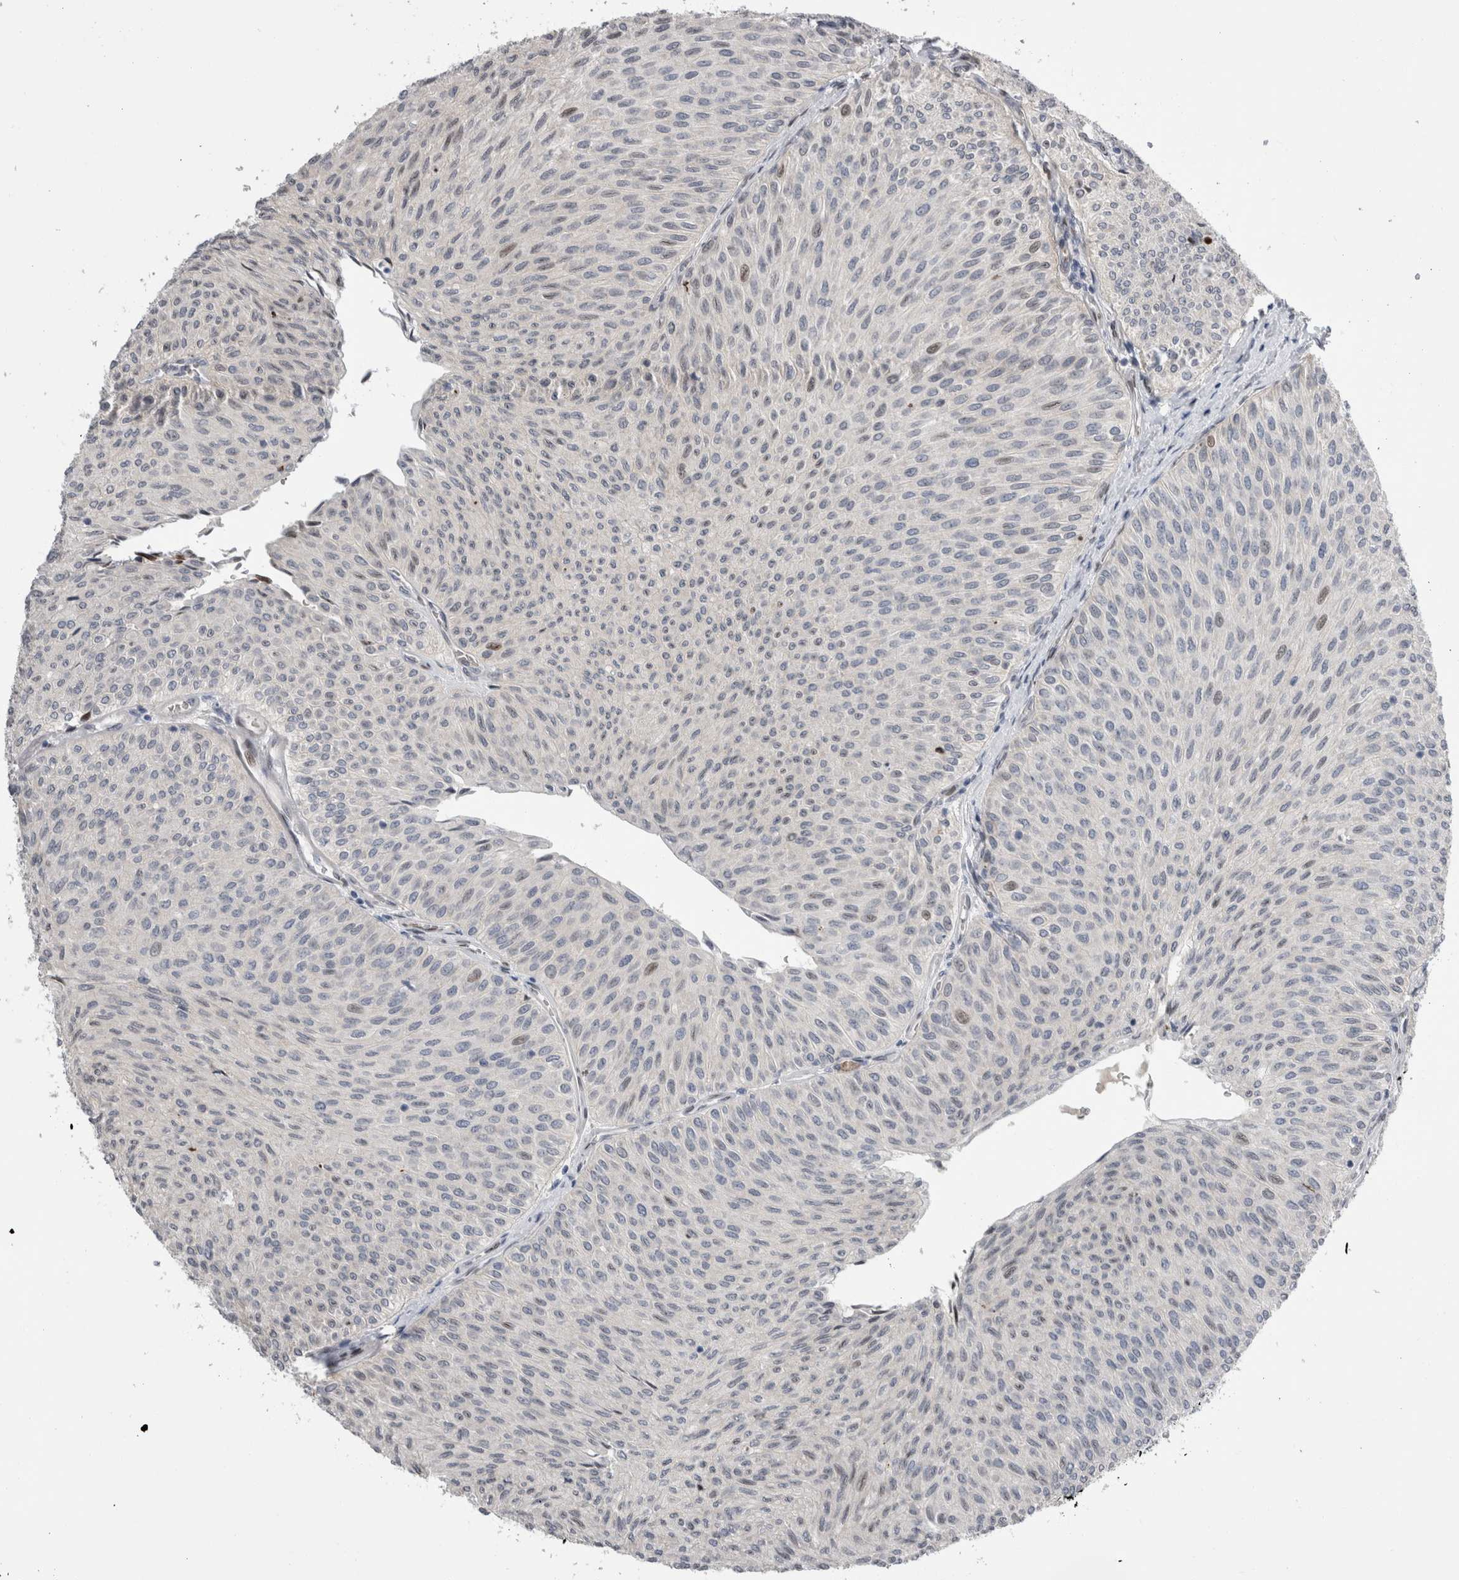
{"staining": {"intensity": "weak", "quantity": "<25%", "location": "nuclear"}, "tissue": "urothelial cancer", "cell_type": "Tumor cells", "image_type": "cancer", "snomed": [{"axis": "morphology", "description": "Urothelial carcinoma, Low grade"}, {"axis": "topography", "description": "Urinary bladder"}], "caption": "DAB (3,3'-diaminobenzidine) immunohistochemical staining of urothelial cancer shows no significant positivity in tumor cells. (DAB (3,3'-diaminobenzidine) immunohistochemistry (IHC) visualized using brightfield microscopy, high magnification).", "gene": "DMTN", "patient": {"sex": "male", "age": 78}}